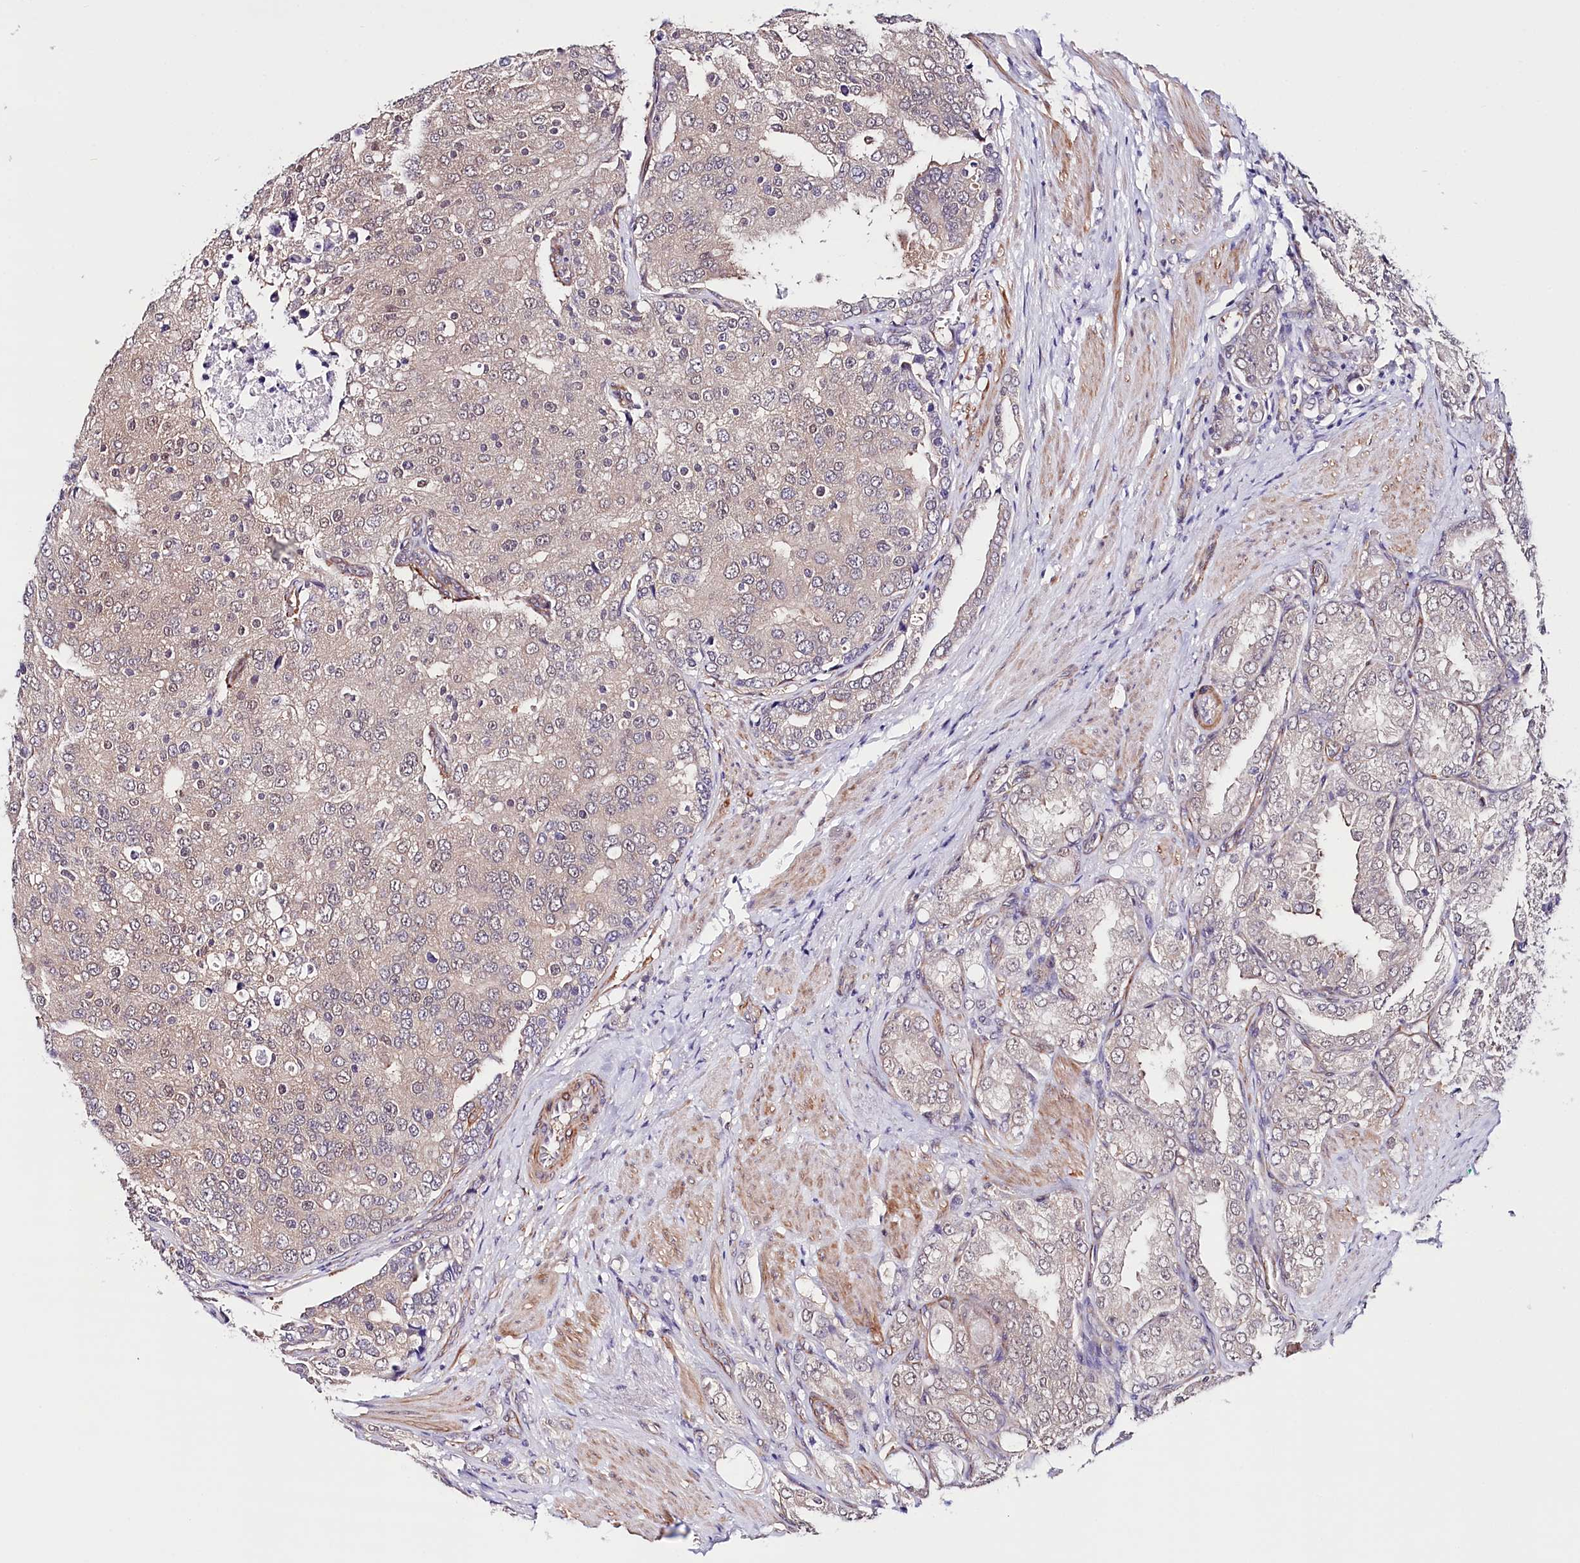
{"staining": {"intensity": "weak", "quantity": "<25%", "location": "nuclear"}, "tissue": "prostate cancer", "cell_type": "Tumor cells", "image_type": "cancer", "snomed": [{"axis": "morphology", "description": "Adenocarcinoma, High grade"}, {"axis": "topography", "description": "Prostate"}], "caption": "High power microscopy image of an immunohistochemistry (IHC) image of prostate cancer, revealing no significant expression in tumor cells.", "gene": "PPP2R5B", "patient": {"sex": "male", "age": 50}}